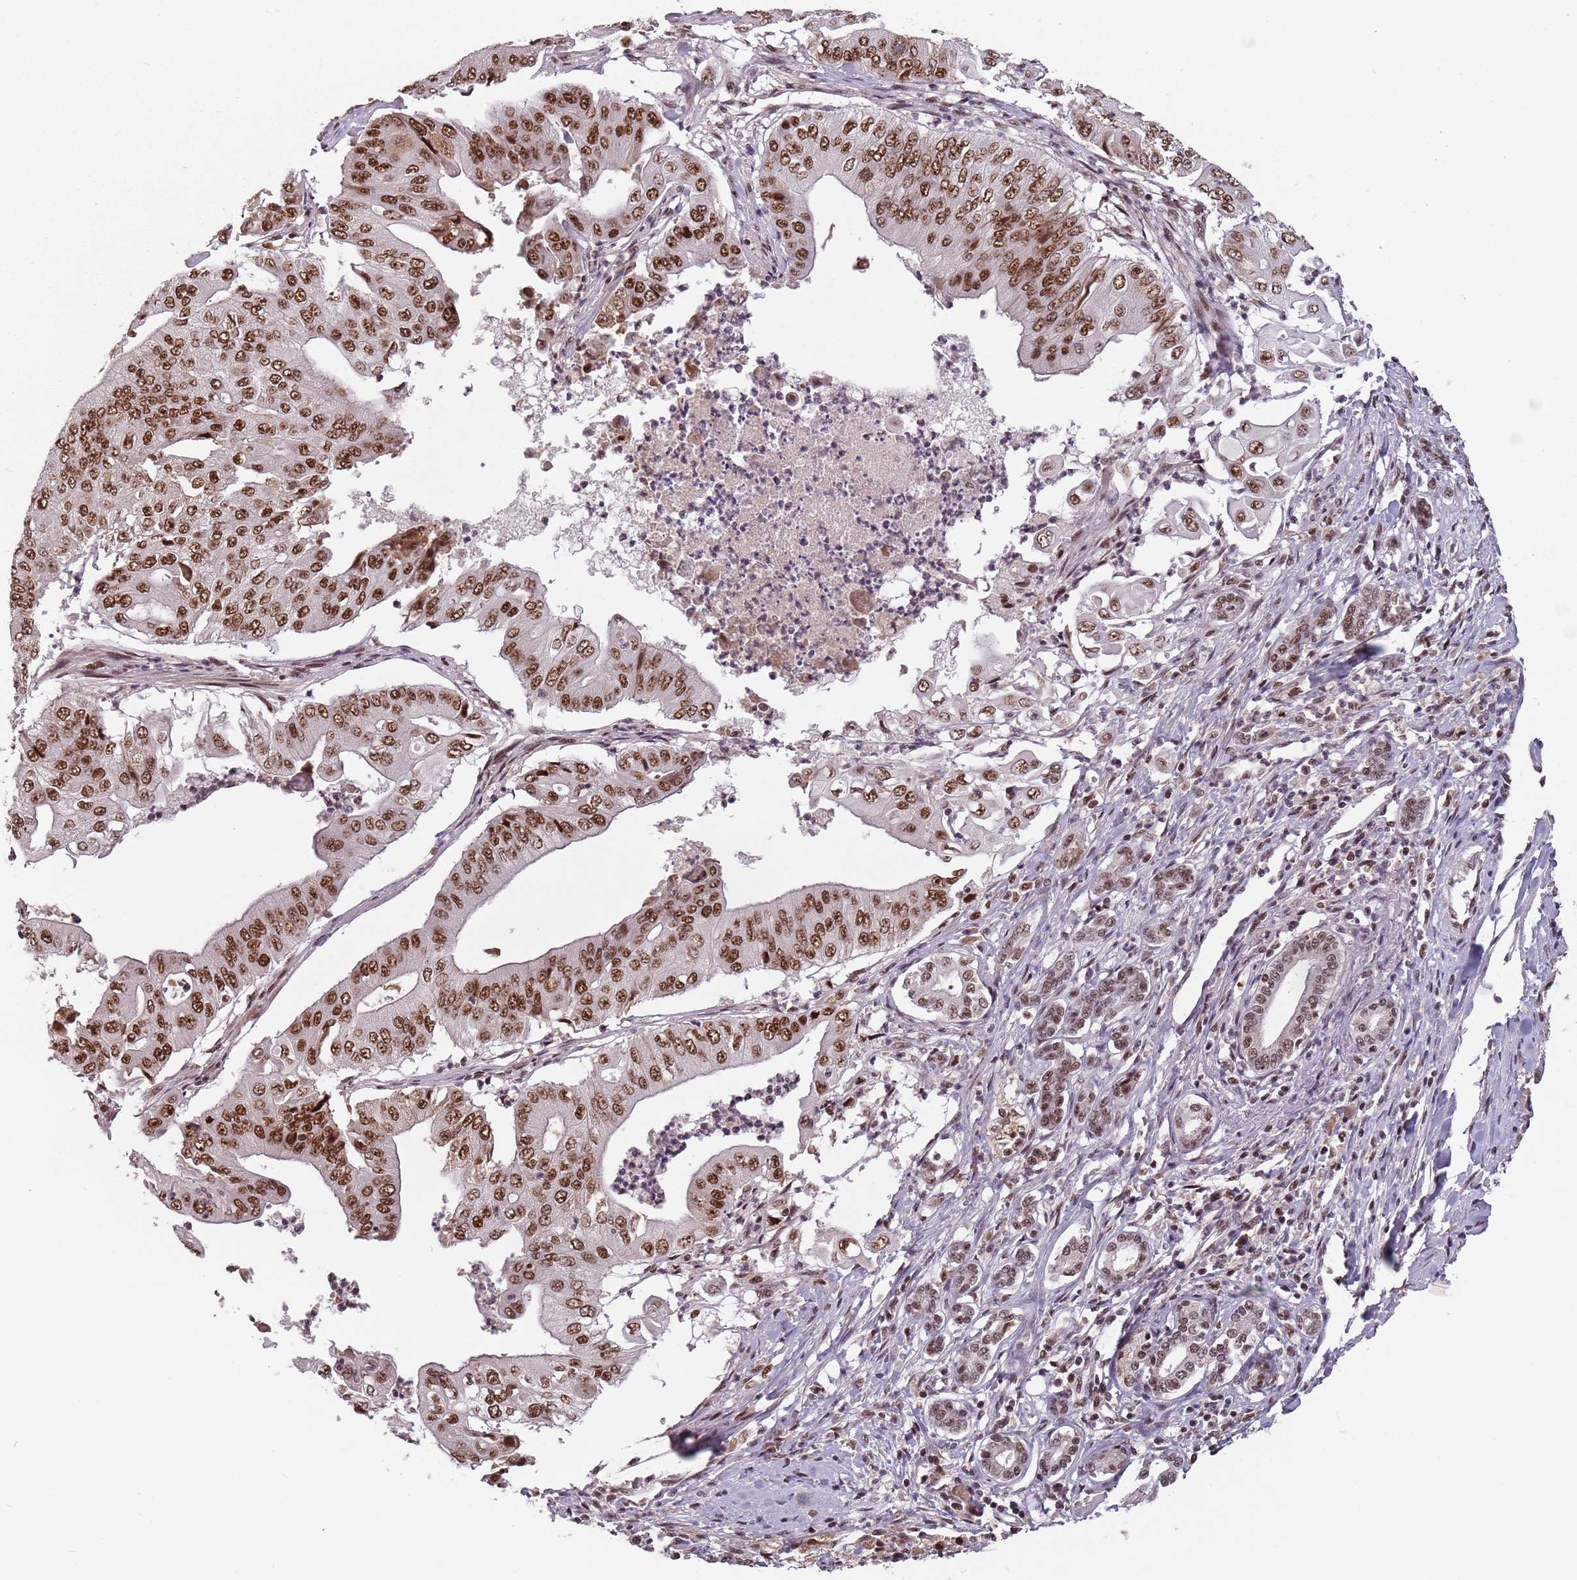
{"staining": {"intensity": "moderate", "quantity": ">75%", "location": "nuclear"}, "tissue": "pancreatic cancer", "cell_type": "Tumor cells", "image_type": "cancer", "snomed": [{"axis": "morphology", "description": "Adenocarcinoma, NOS"}, {"axis": "topography", "description": "Pancreas"}], "caption": "Immunohistochemistry histopathology image of adenocarcinoma (pancreatic) stained for a protein (brown), which reveals medium levels of moderate nuclear staining in approximately >75% of tumor cells.", "gene": "NCBP1", "patient": {"sex": "female", "age": 77}}